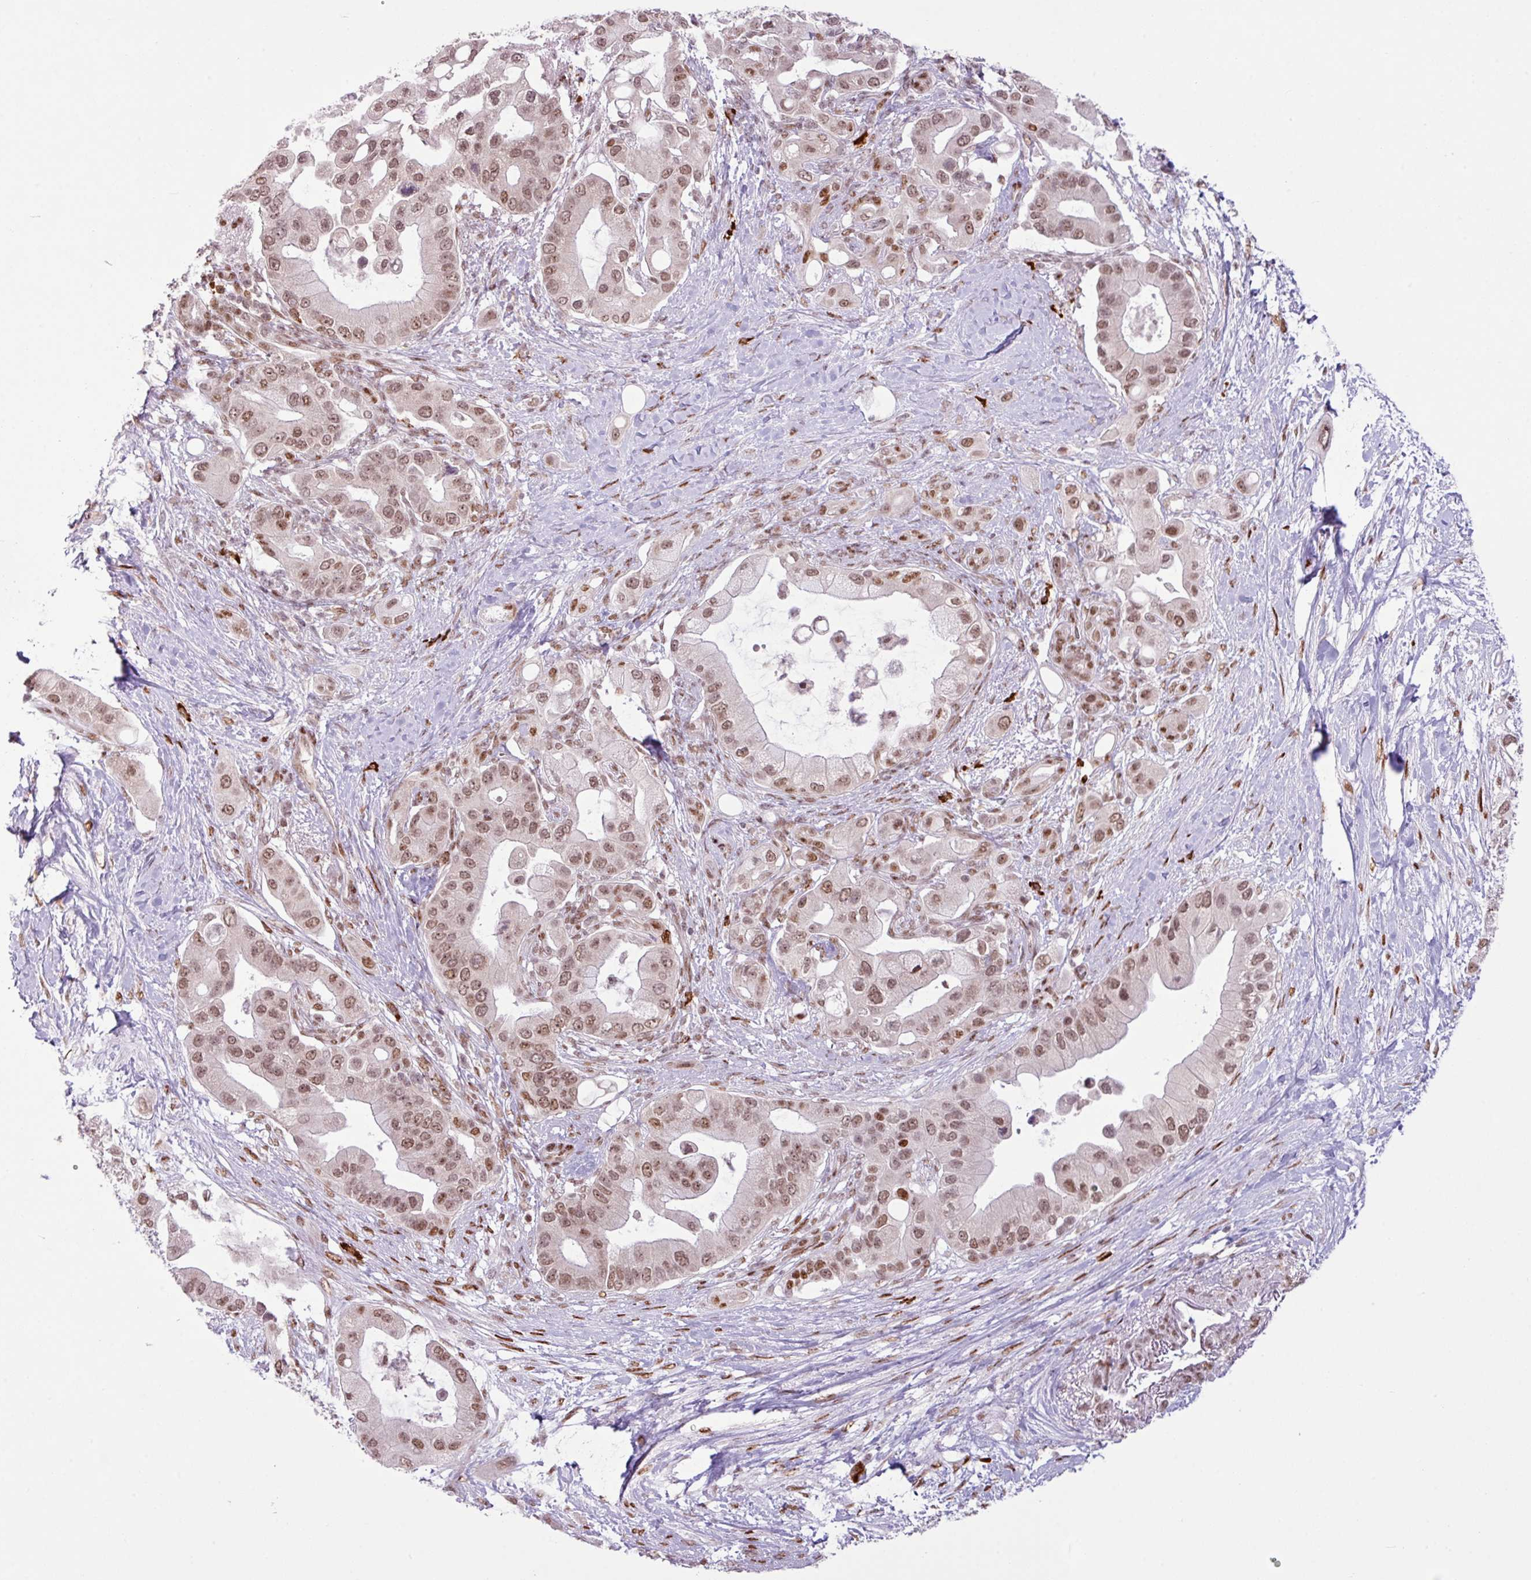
{"staining": {"intensity": "moderate", "quantity": ">75%", "location": "nuclear"}, "tissue": "pancreatic cancer", "cell_type": "Tumor cells", "image_type": "cancer", "snomed": [{"axis": "morphology", "description": "Adenocarcinoma, NOS"}, {"axis": "topography", "description": "Pancreas"}], "caption": "A medium amount of moderate nuclear expression is identified in about >75% of tumor cells in adenocarcinoma (pancreatic) tissue. The protein of interest is shown in brown color, while the nuclei are stained blue.", "gene": "PRDM5", "patient": {"sex": "male", "age": 57}}